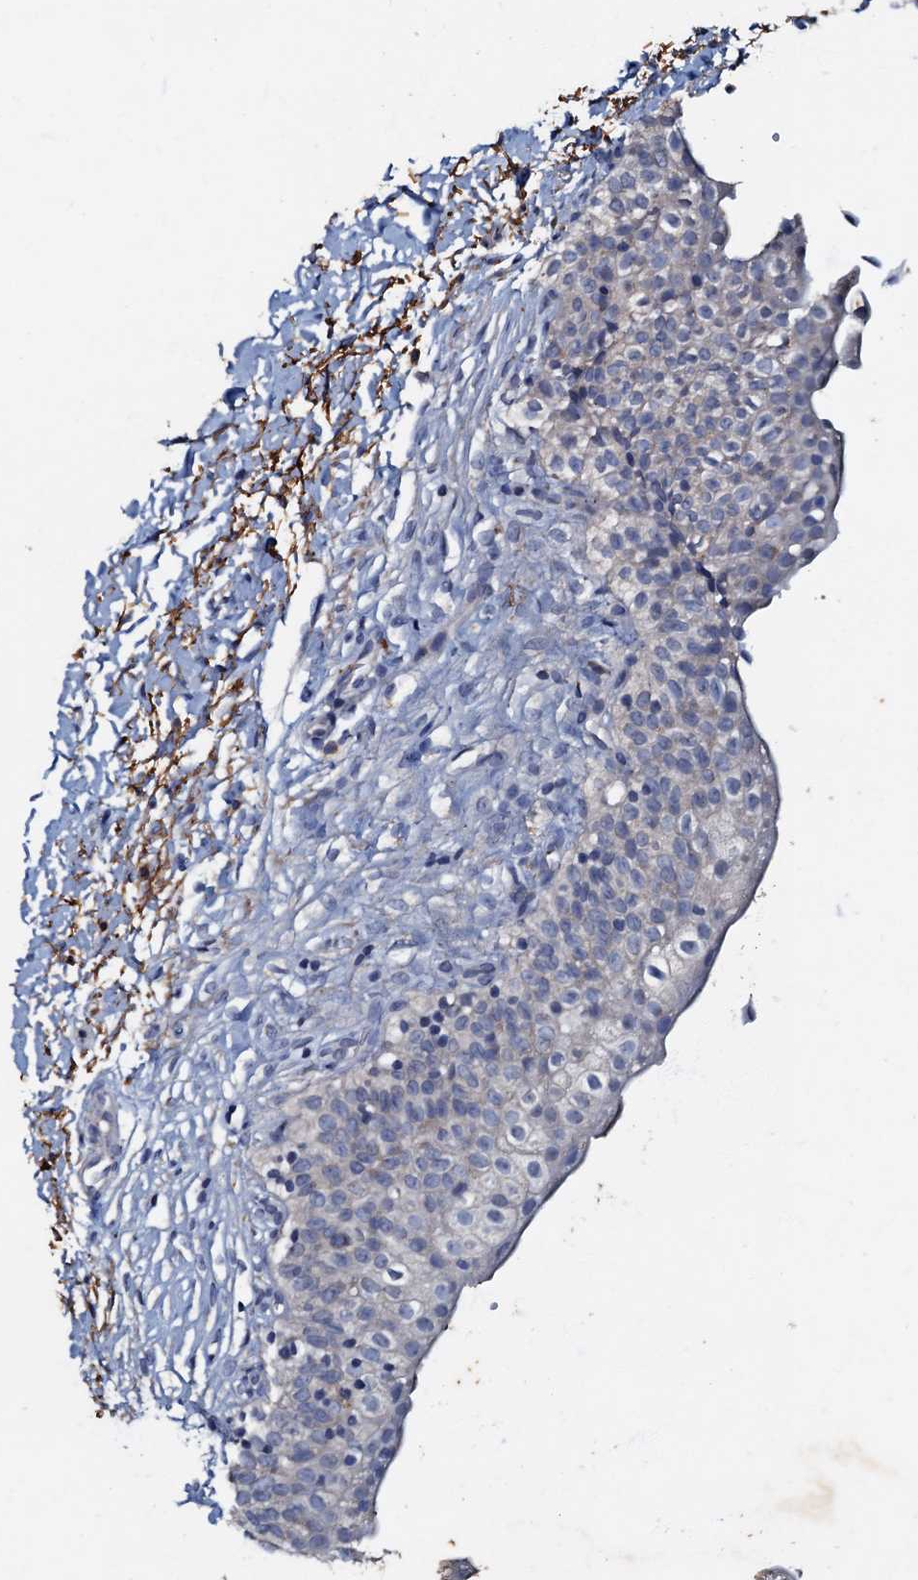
{"staining": {"intensity": "negative", "quantity": "none", "location": "none"}, "tissue": "urinary bladder", "cell_type": "Urothelial cells", "image_type": "normal", "snomed": [{"axis": "morphology", "description": "Normal tissue, NOS"}, {"axis": "topography", "description": "Urinary bladder"}], "caption": "High magnification brightfield microscopy of benign urinary bladder stained with DAB (3,3'-diaminobenzidine) (brown) and counterstained with hematoxylin (blue): urothelial cells show no significant staining. The staining was performed using DAB to visualize the protein expression in brown, while the nuclei were stained in blue with hematoxylin (Magnification: 20x).", "gene": "MANSC4", "patient": {"sex": "male", "age": 55}}